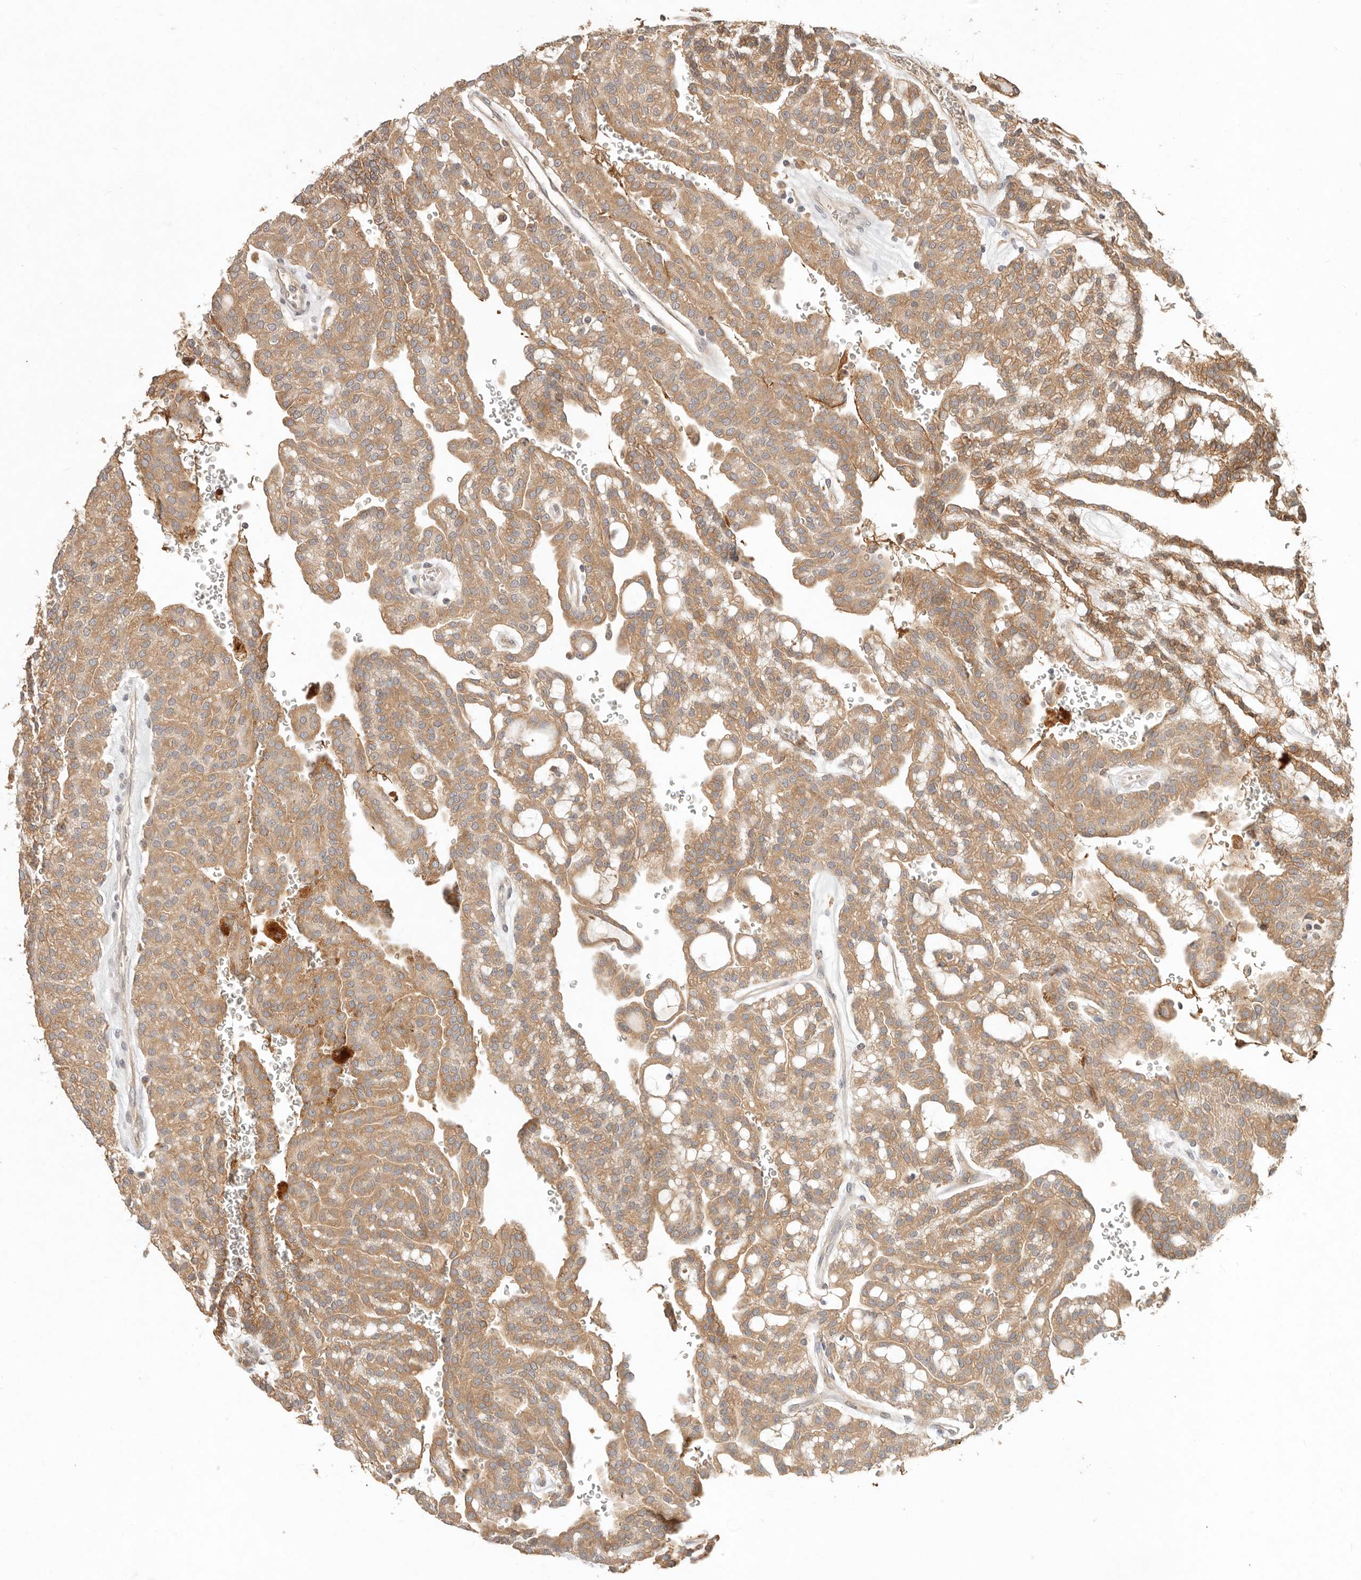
{"staining": {"intensity": "moderate", "quantity": ">75%", "location": "cytoplasmic/membranous"}, "tissue": "renal cancer", "cell_type": "Tumor cells", "image_type": "cancer", "snomed": [{"axis": "morphology", "description": "Adenocarcinoma, NOS"}, {"axis": "topography", "description": "Kidney"}], "caption": "Immunohistochemistry staining of adenocarcinoma (renal), which exhibits medium levels of moderate cytoplasmic/membranous expression in about >75% of tumor cells indicating moderate cytoplasmic/membranous protein expression. The staining was performed using DAB (brown) for protein detection and nuclei were counterstained in hematoxylin (blue).", "gene": "ARHGEF10L", "patient": {"sex": "male", "age": 63}}